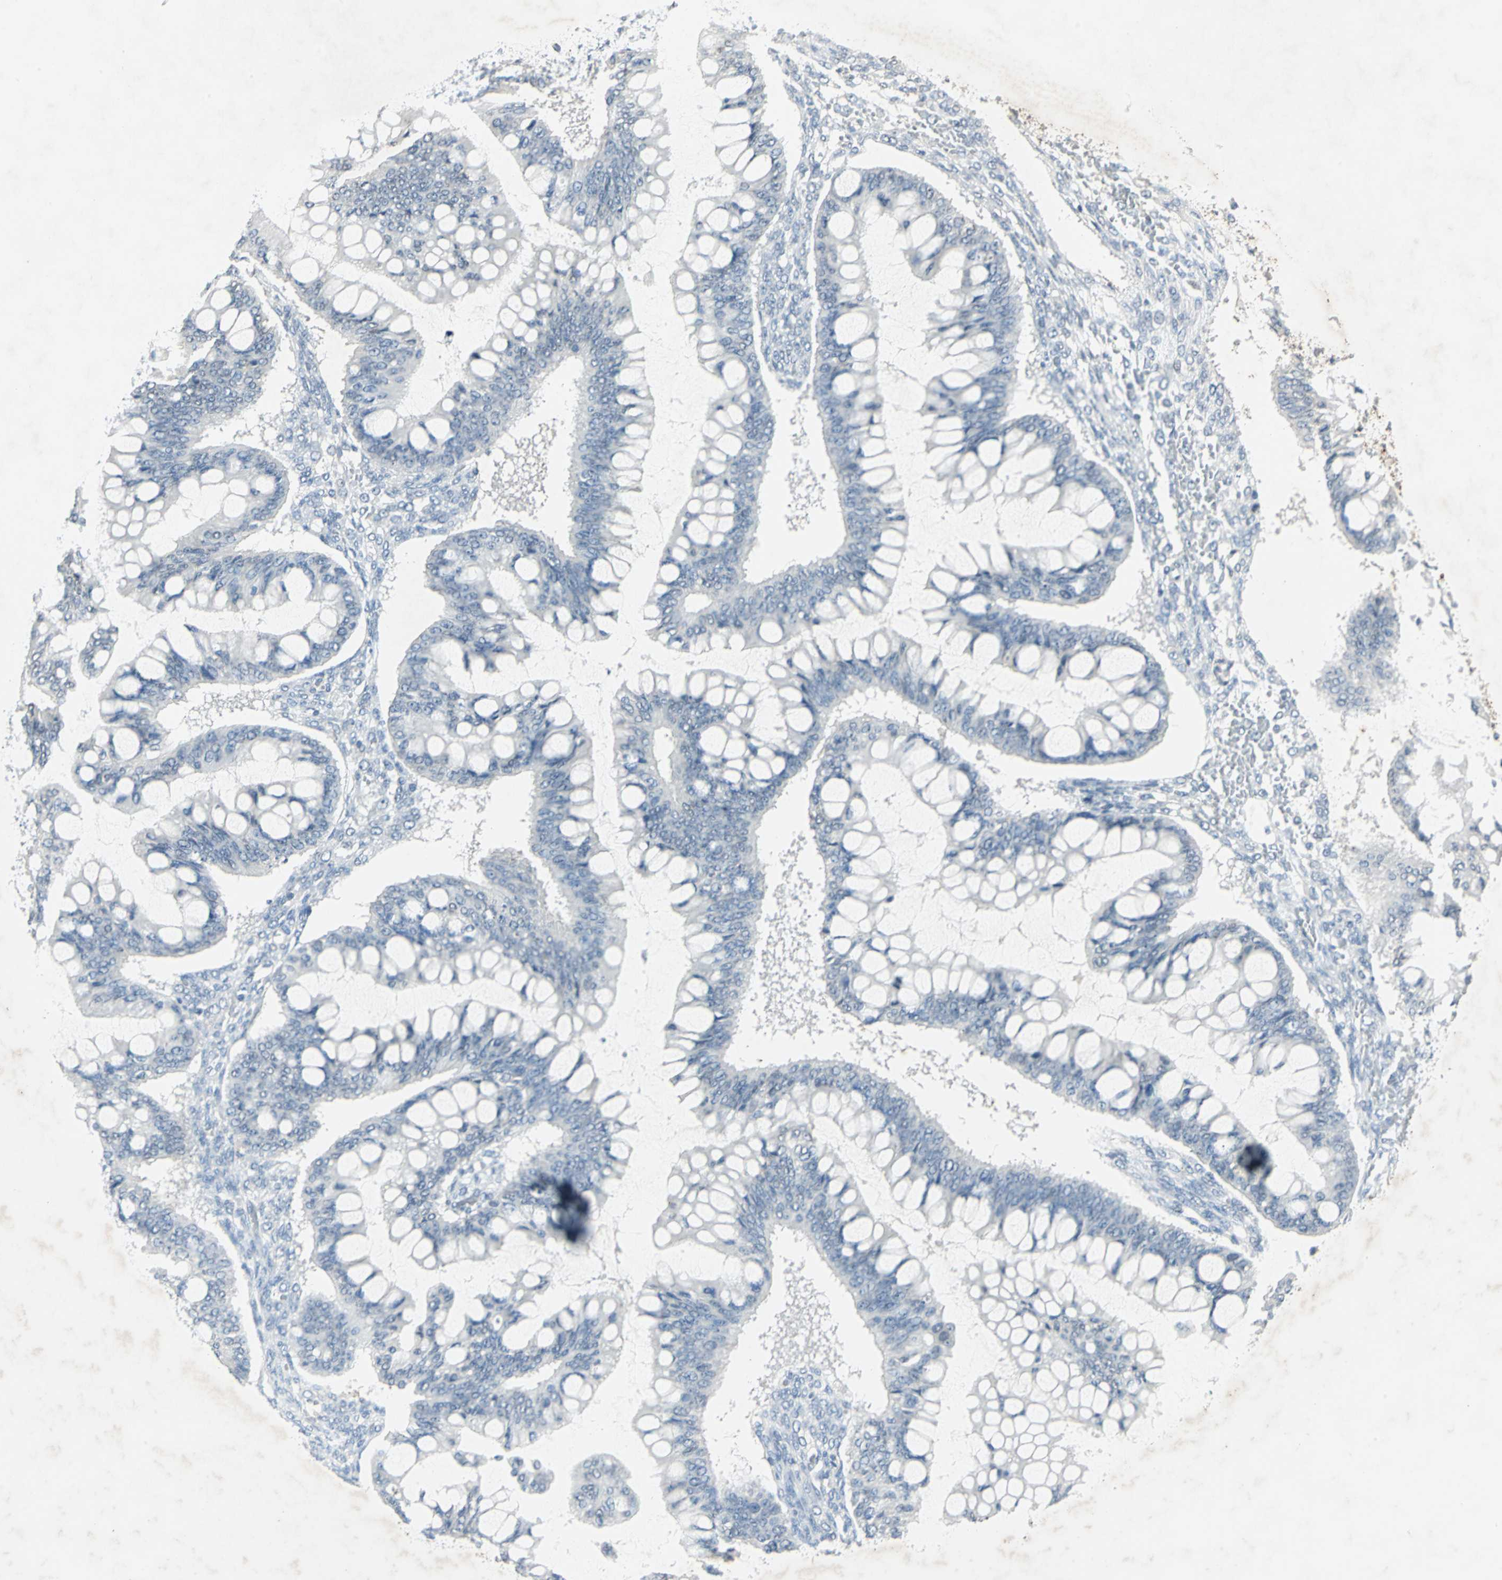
{"staining": {"intensity": "negative", "quantity": "none", "location": "none"}, "tissue": "ovarian cancer", "cell_type": "Tumor cells", "image_type": "cancer", "snomed": [{"axis": "morphology", "description": "Cystadenocarcinoma, mucinous, NOS"}, {"axis": "topography", "description": "Ovary"}], "caption": "Tumor cells show no significant protein expression in ovarian cancer.", "gene": "CAMK2B", "patient": {"sex": "female", "age": 73}}